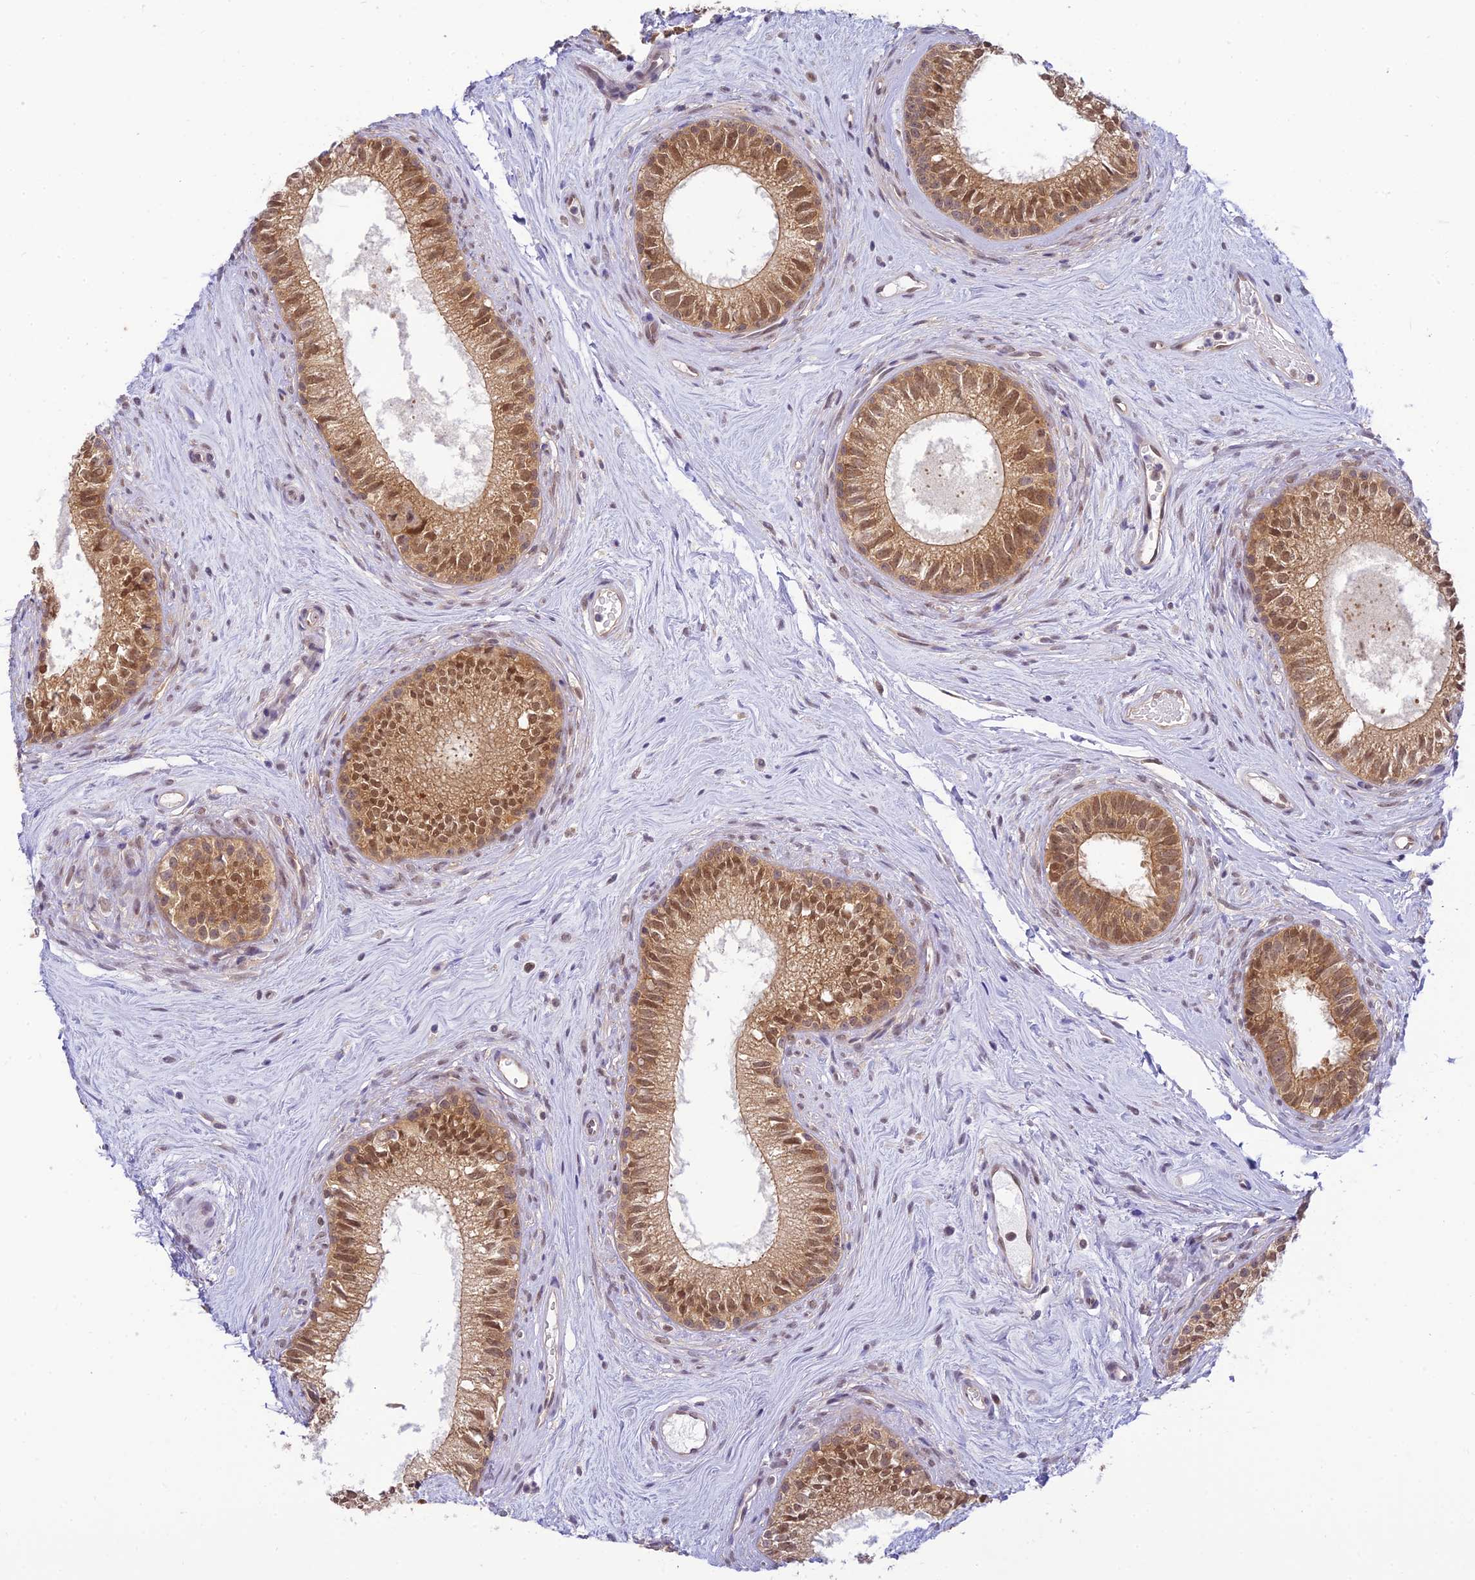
{"staining": {"intensity": "moderate", "quantity": ">75%", "location": "cytoplasmic/membranous,nuclear"}, "tissue": "epididymis", "cell_type": "Glandular cells", "image_type": "normal", "snomed": [{"axis": "morphology", "description": "Normal tissue, NOS"}, {"axis": "topography", "description": "Epididymis"}], "caption": "Immunohistochemistry of benign human epididymis shows medium levels of moderate cytoplasmic/membranous,nuclear staining in approximately >75% of glandular cells.", "gene": "SKIC8", "patient": {"sex": "male", "age": 71}}